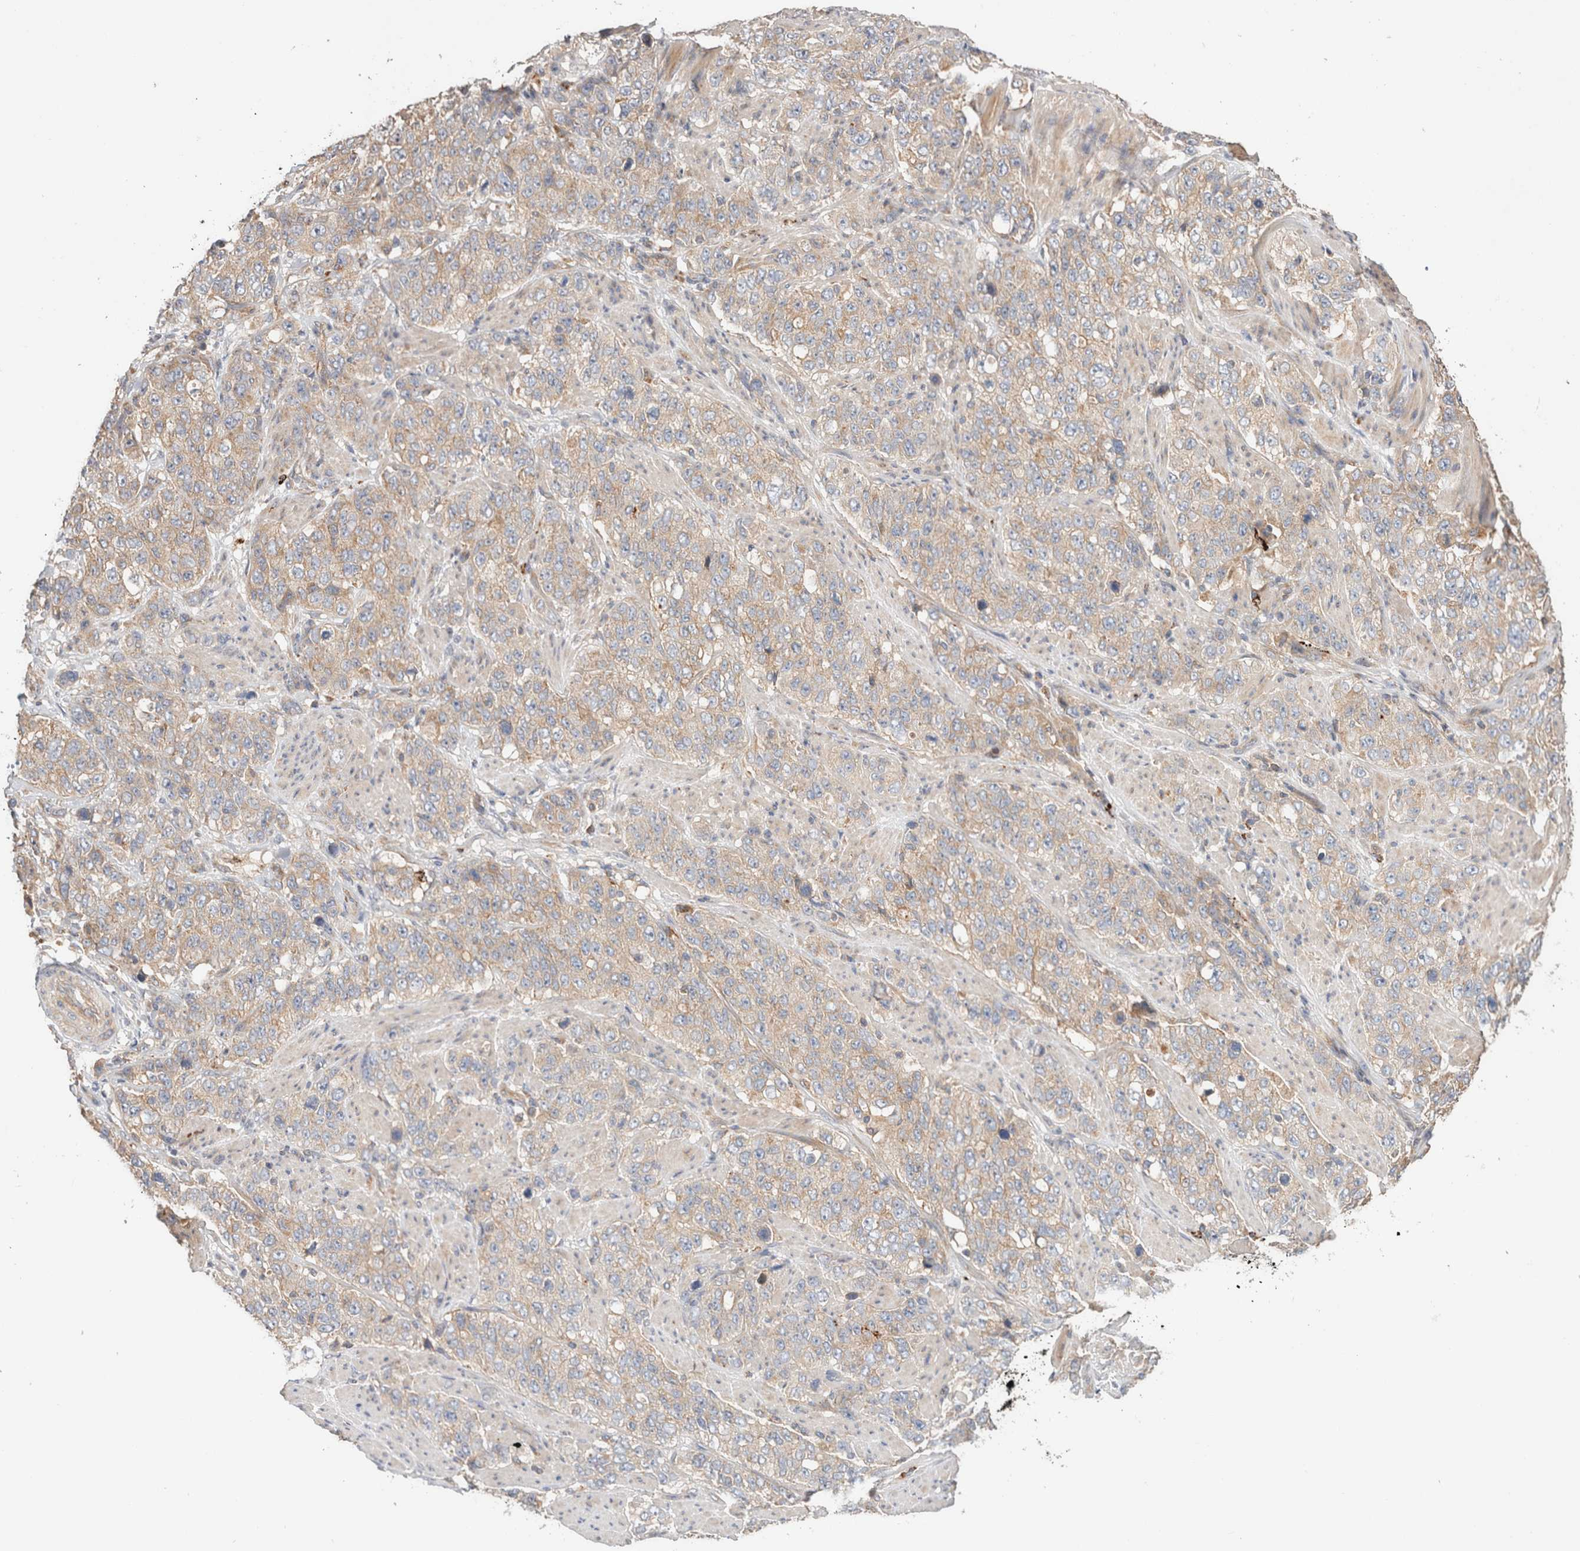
{"staining": {"intensity": "weak", "quantity": "<25%", "location": "cytoplasmic/membranous"}, "tissue": "stomach cancer", "cell_type": "Tumor cells", "image_type": "cancer", "snomed": [{"axis": "morphology", "description": "Adenocarcinoma, NOS"}, {"axis": "topography", "description": "Stomach"}], "caption": "Tumor cells are negative for brown protein staining in adenocarcinoma (stomach).", "gene": "B3GNTL1", "patient": {"sex": "male", "age": 48}}